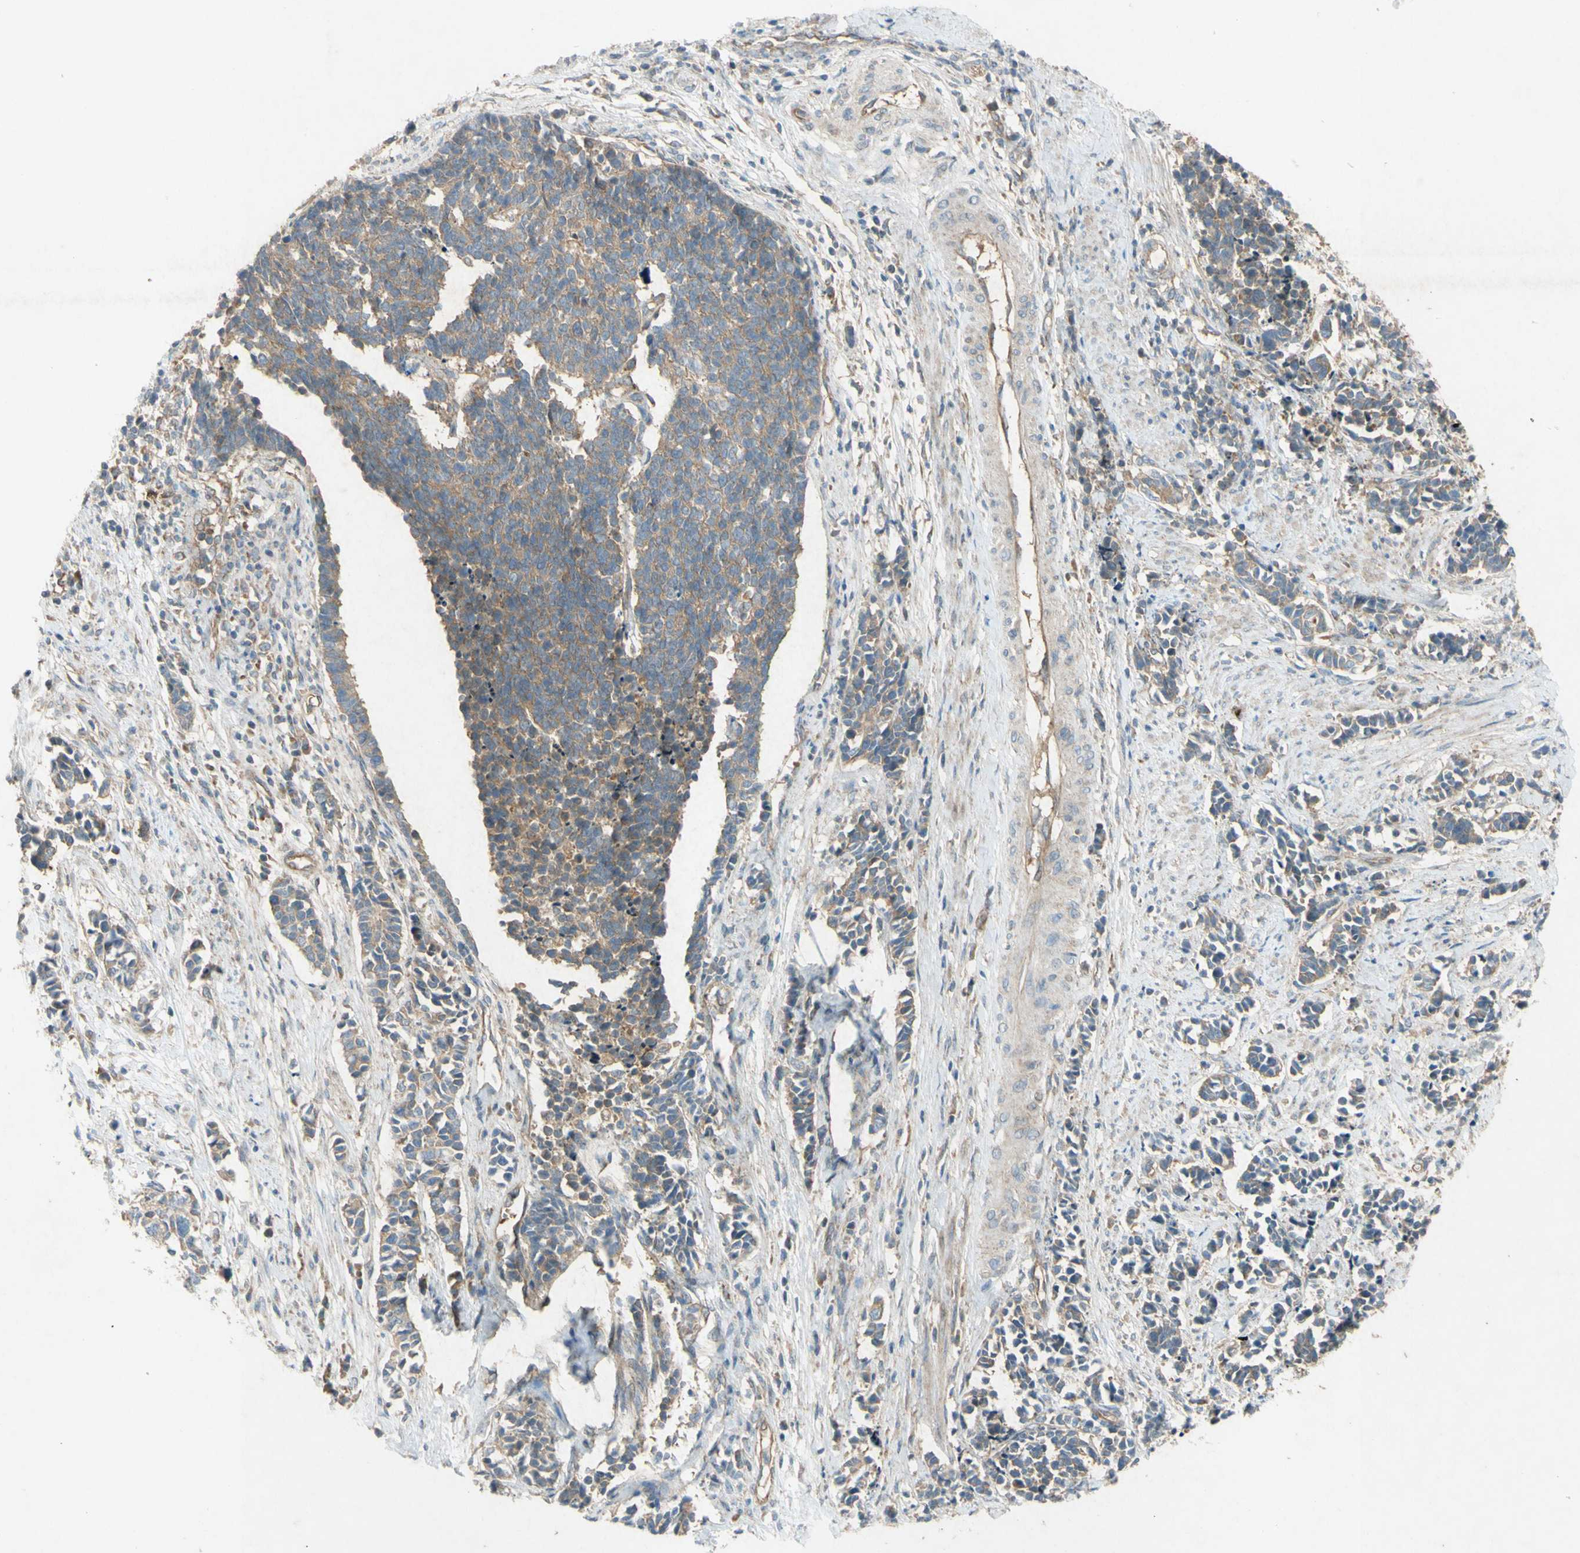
{"staining": {"intensity": "weak", "quantity": ">75%", "location": "cytoplasmic/membranous"}, "tissue": "cervical cancer", "cell_type": "Tumor cells", "image_type": "cancer", "snomed": [{"axis": "morphology", "description": "Normal tissue, NOS"}, {"axis": "morphology", "description": "Squamous cell carcinoma, NOS"}, {"axis": "topography", "description": "Cervix"}], "caption": "Protein staining of cervical cancer (squamous cell carcinoma) tissue shows weak cytoplasmic/membranous expression in approximately >75% of tumor cells.", "gene": "TST", "patient": {"sex": "female", "age": 35}}